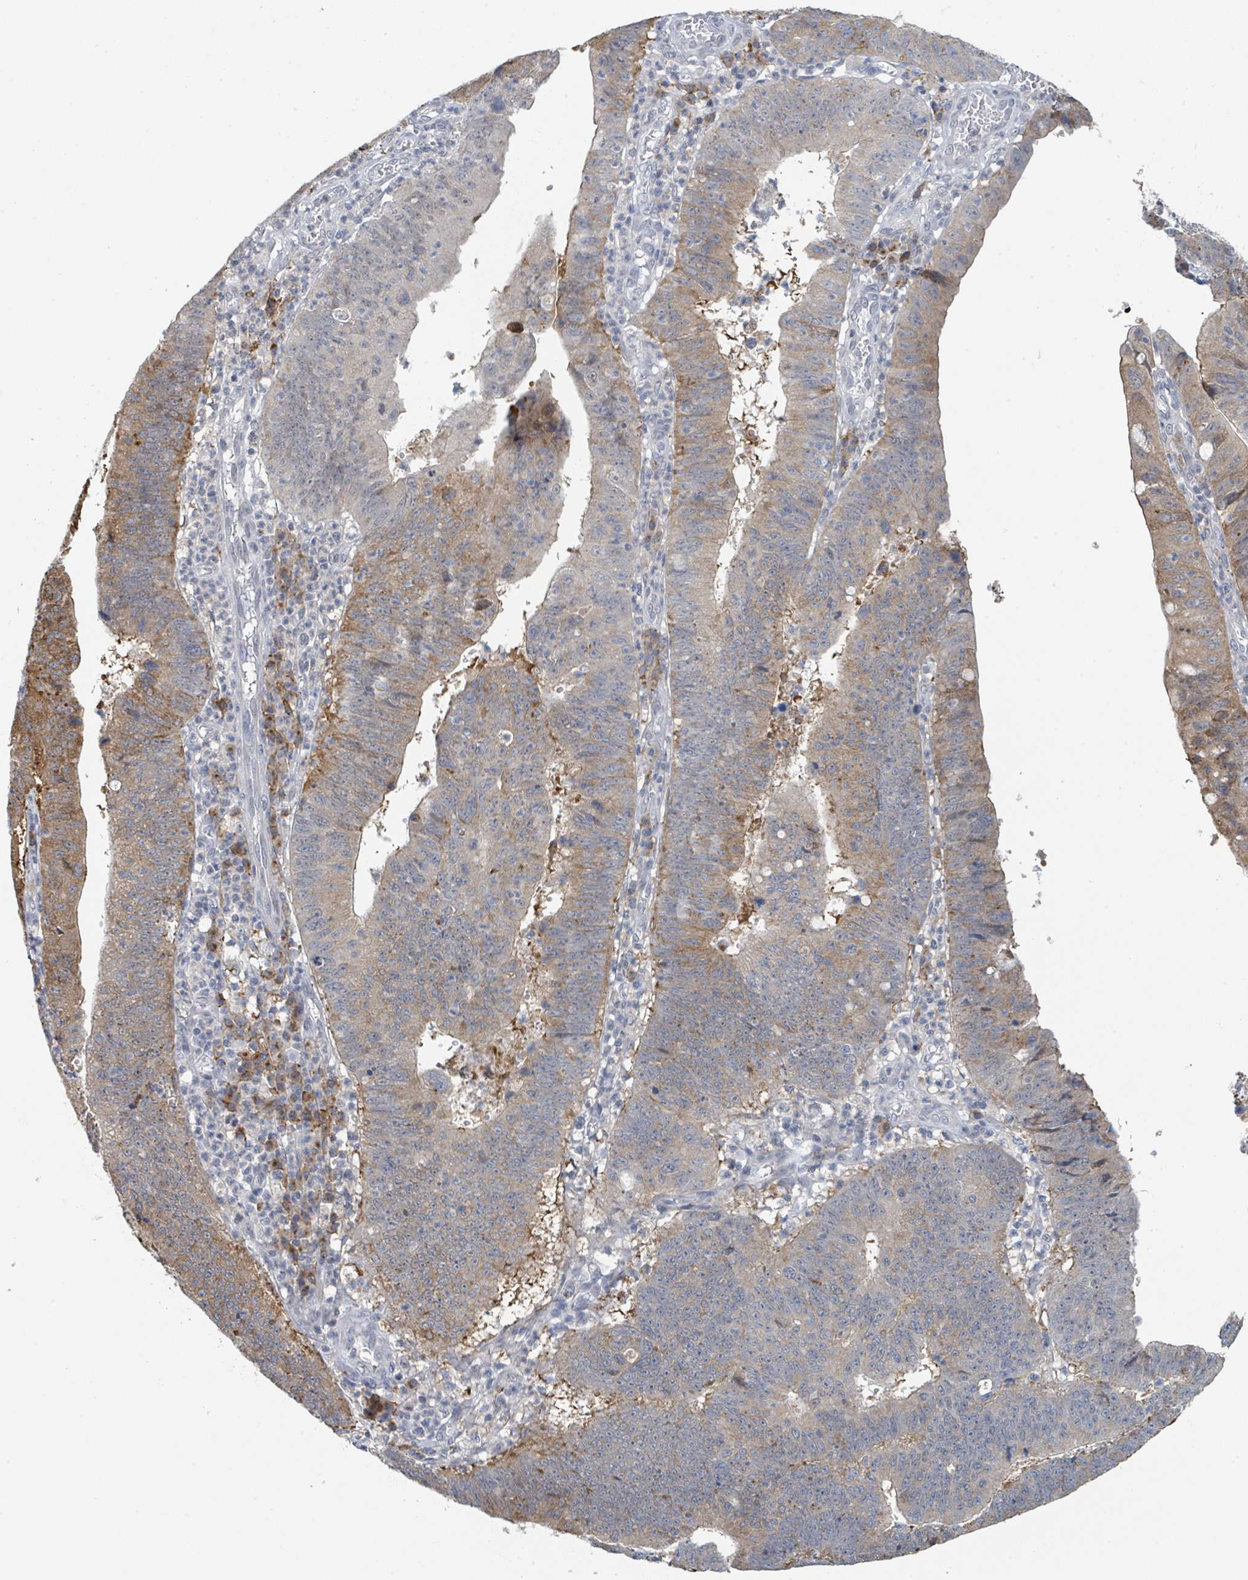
{"staining": {"intensity": "weak", "quantity": "25%-75%", "location": "cytoplasmic/membranous"}, "tissue": "stomach cancer", "cell_type": "Tumor cells", "image_type": "cancer", "snomed": [{"axis": "morphology", "description": "Adenocarcinoma, NOS"}, {"axis": "topography", "description": "Stomach"}], "caption": "A brown stain shows weak cytoplasmic/membranous staining of a protein in human adenocarcinoma (stomach) tumor cells.", "gene": "ANKRD55", "patient": {"sex": "male", "age": 59}}